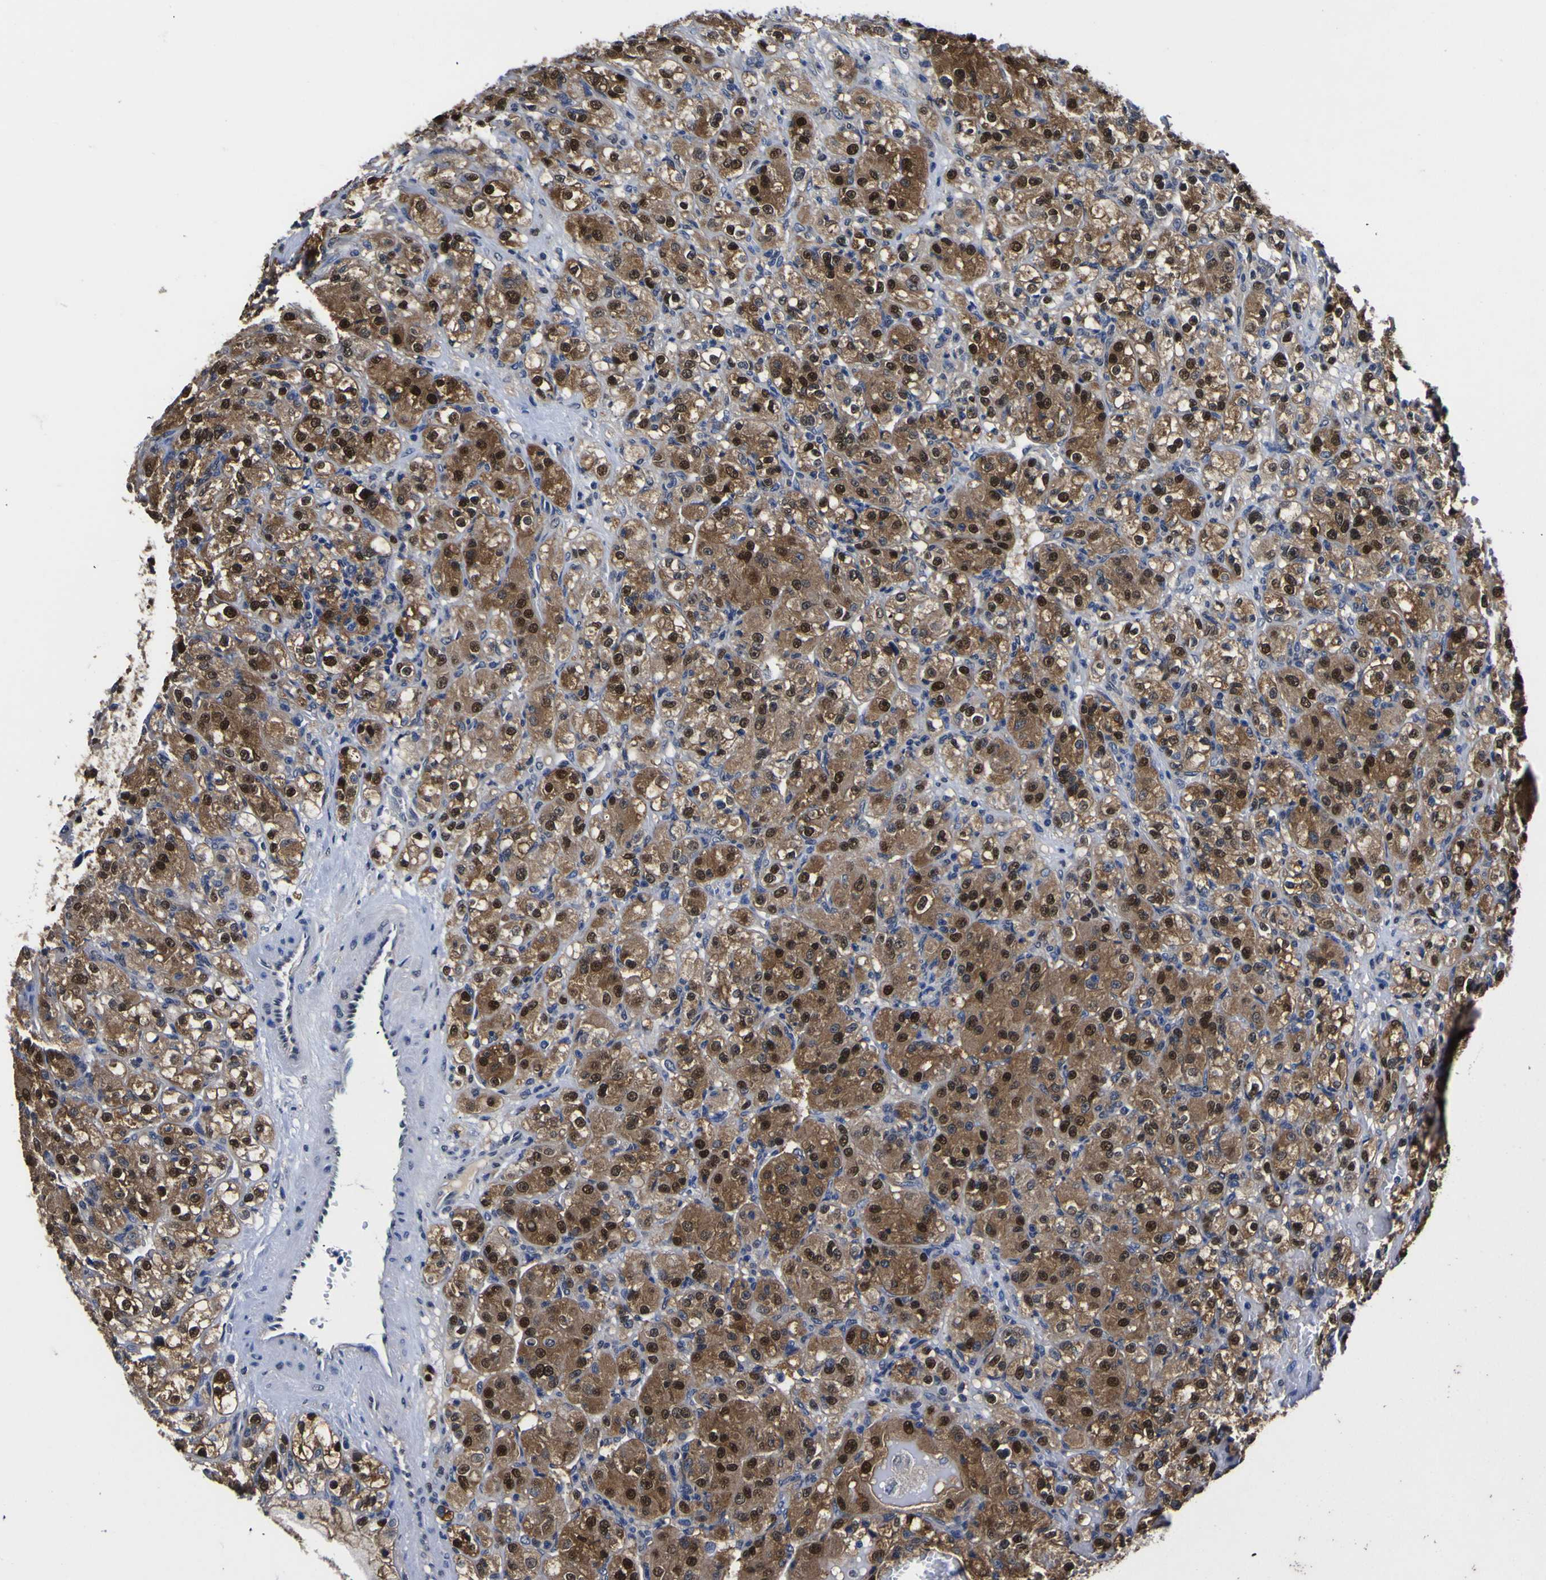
{"staining": {"intensity": "strong", "quantity": ">75%", "location": "cytoplasmic/membranous,nuclear"}, "tissue": "renal cancer", "cell_type": "Tumor cells", "image_type": "cancer", "snomed": [{"axis": "morphology", "description": "Adenocarcinoma, NOS"}, {"axis": "topography", "description": "Kidney"}], "caption": "Approximately >75% of tumor cells in human renal cancer (adenocarcinoma) reveal strong cytoplasmic/membranous and nuclear protein expression as visualized by brown immunohistochemical staining.", "gene": "FAM110B", "patient": {"sex": "male", "age": 61}}